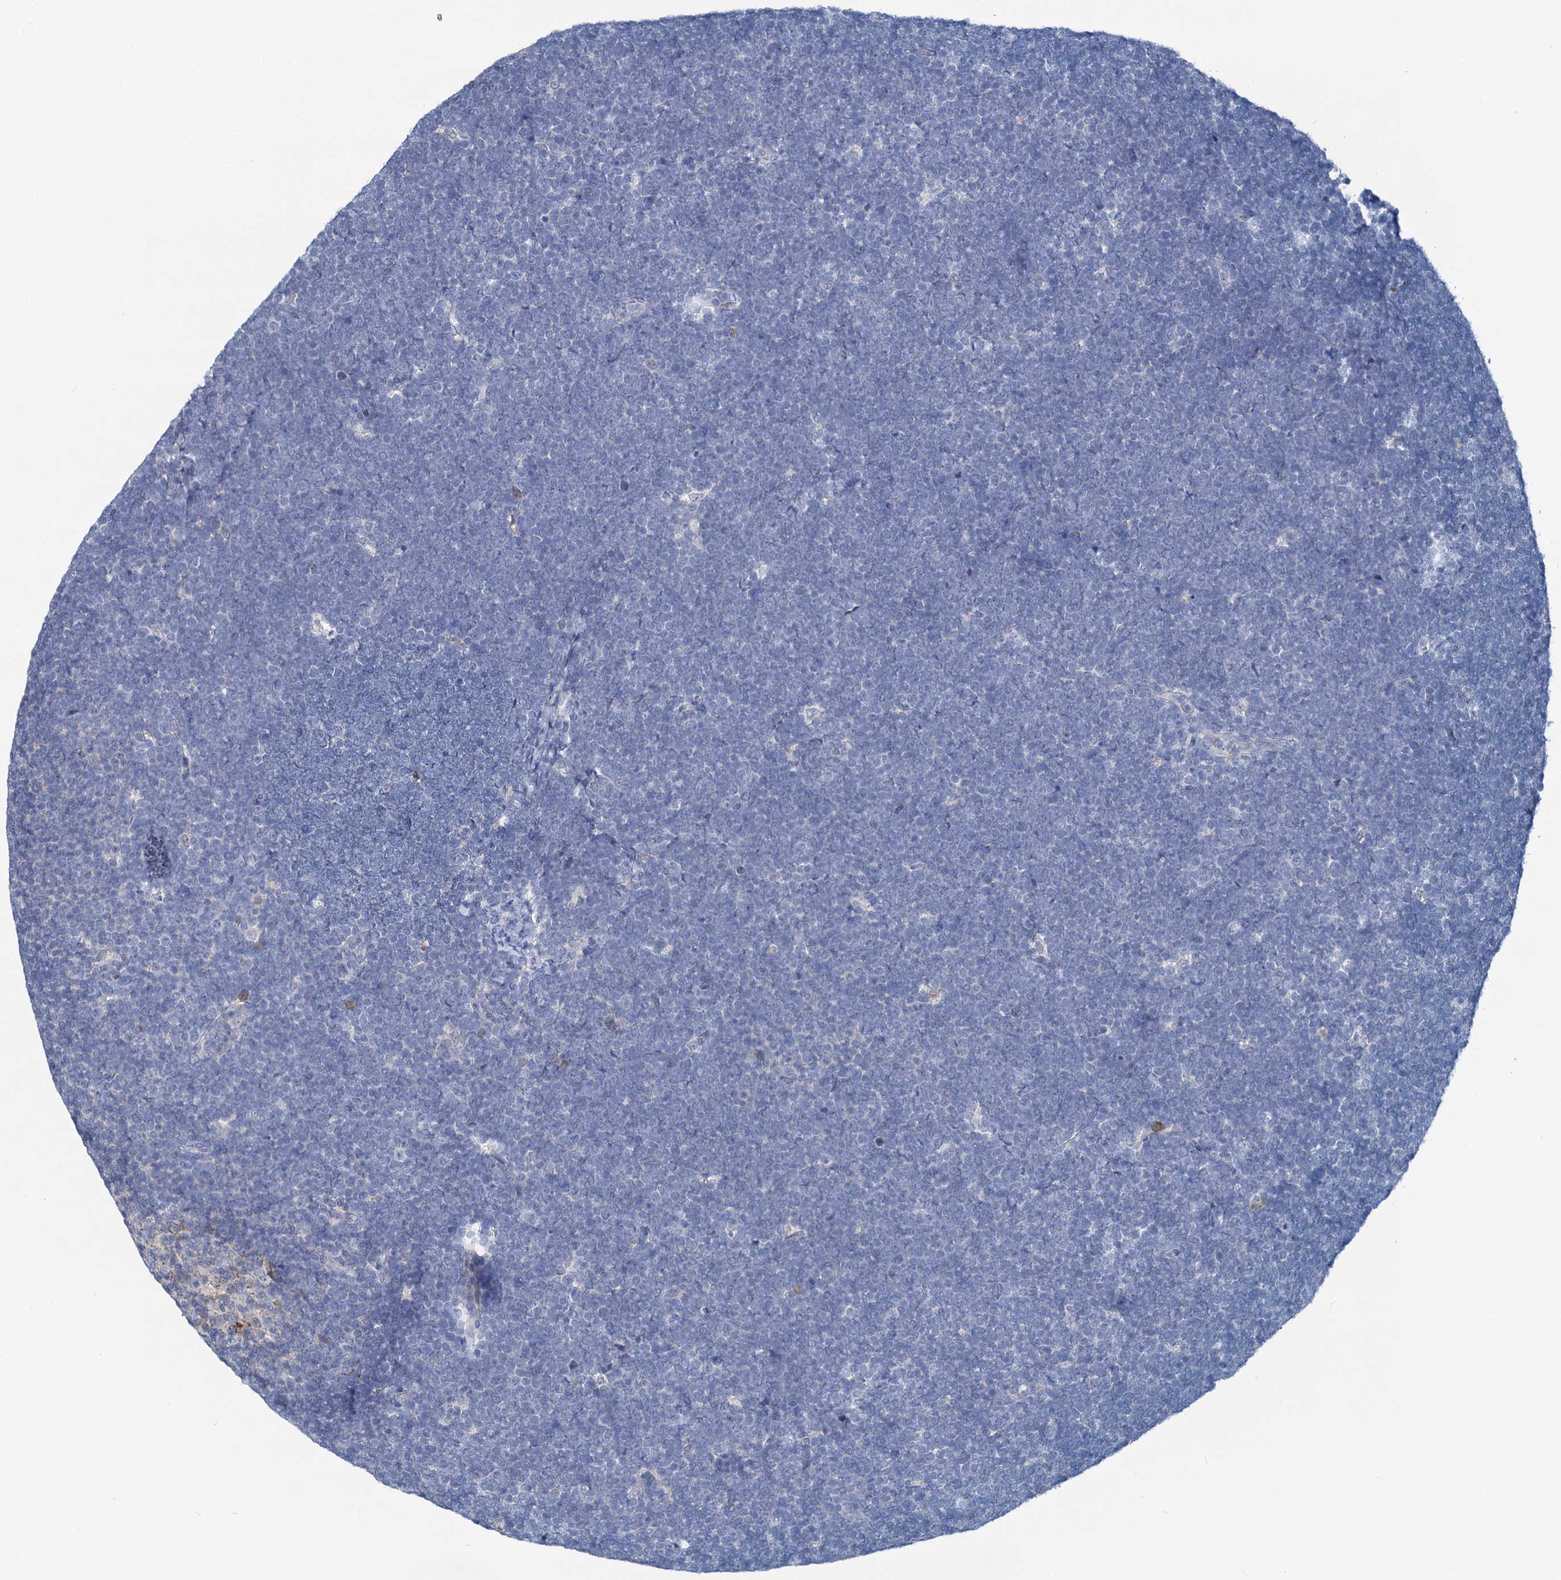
{"staining": {"intensity": "negative", "quantity": "none", "location": "none"}, "tissue": "lymphoma", "cell_type": "Tumor cells", "image_type": "cancer", "snomed": [{"axis": "morphology", "description": "Malignant lymphoma, non-Hodgkin's type, High grade"}, {"axis": "topography", "description": "Lymph node"}], "caption": "Immunohistochemistry histopathology image of neoplastic tissue: high-grade malignant lymphoma, non-Hodgkin's type stained with DAB (3,3'-diaminobenzidine) demonstrates no significant protein positivity in tumor cells.", "gene": "ANKRD42", "patient": {"sex": "male", "age": 13}}